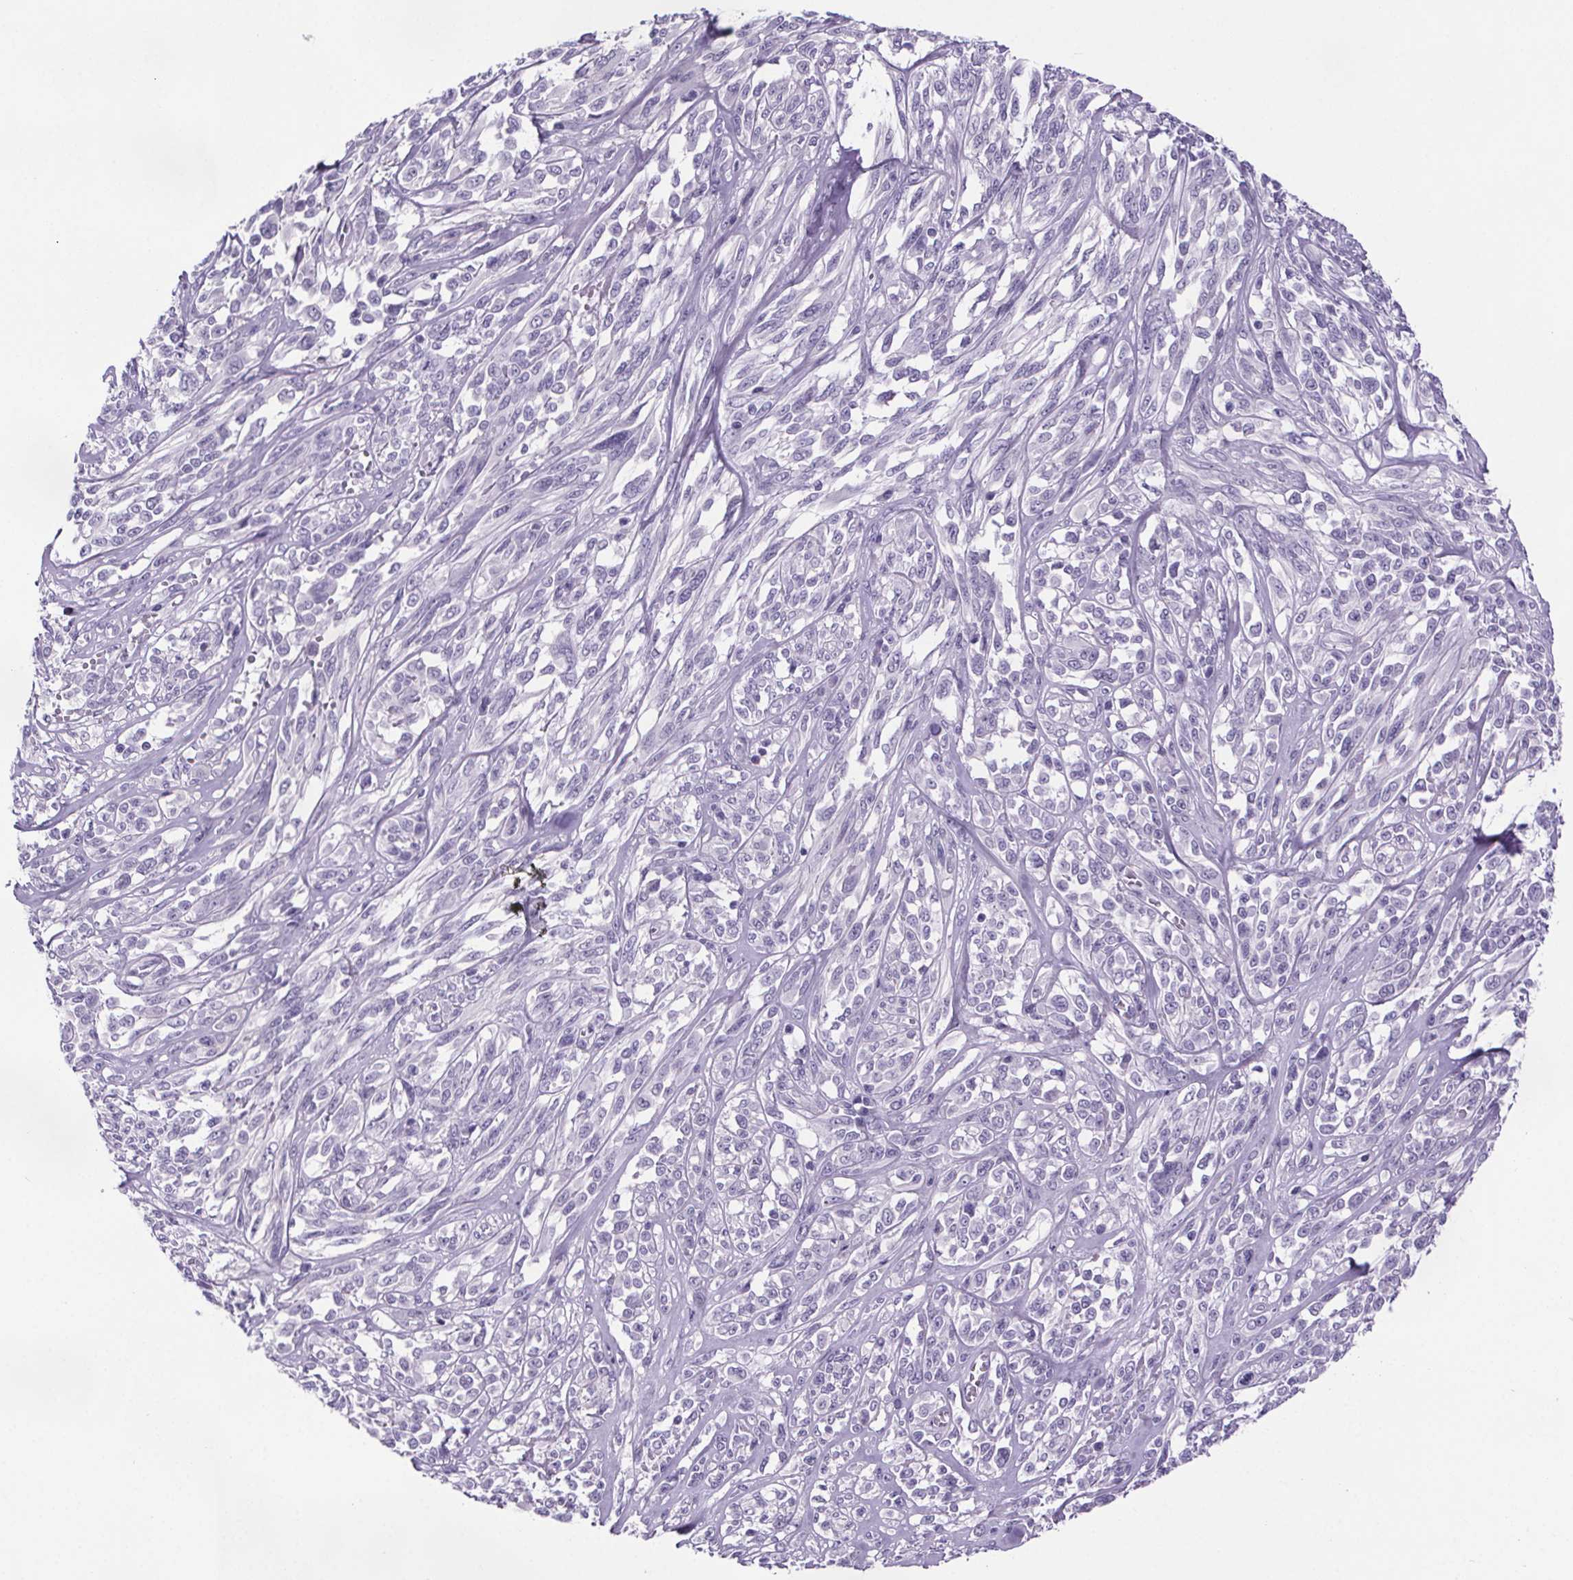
{"staining": {"intensity": "negative", "quantity": "none", "location": "none"}, "tissue": "melanoma", "cell_type": "Tumor cells", "image_type": "cancer", "snomed": [{"axis": "morphology", "description": "Malignant melanoma, NOS"}, {"axis": "topography", "description": "Skin"}], "caption": "Tumor cells are negative for brown protein staining in malignant melanoma.", "gene": "CUBN", "patient": {"sex": "female", "age": 91}}